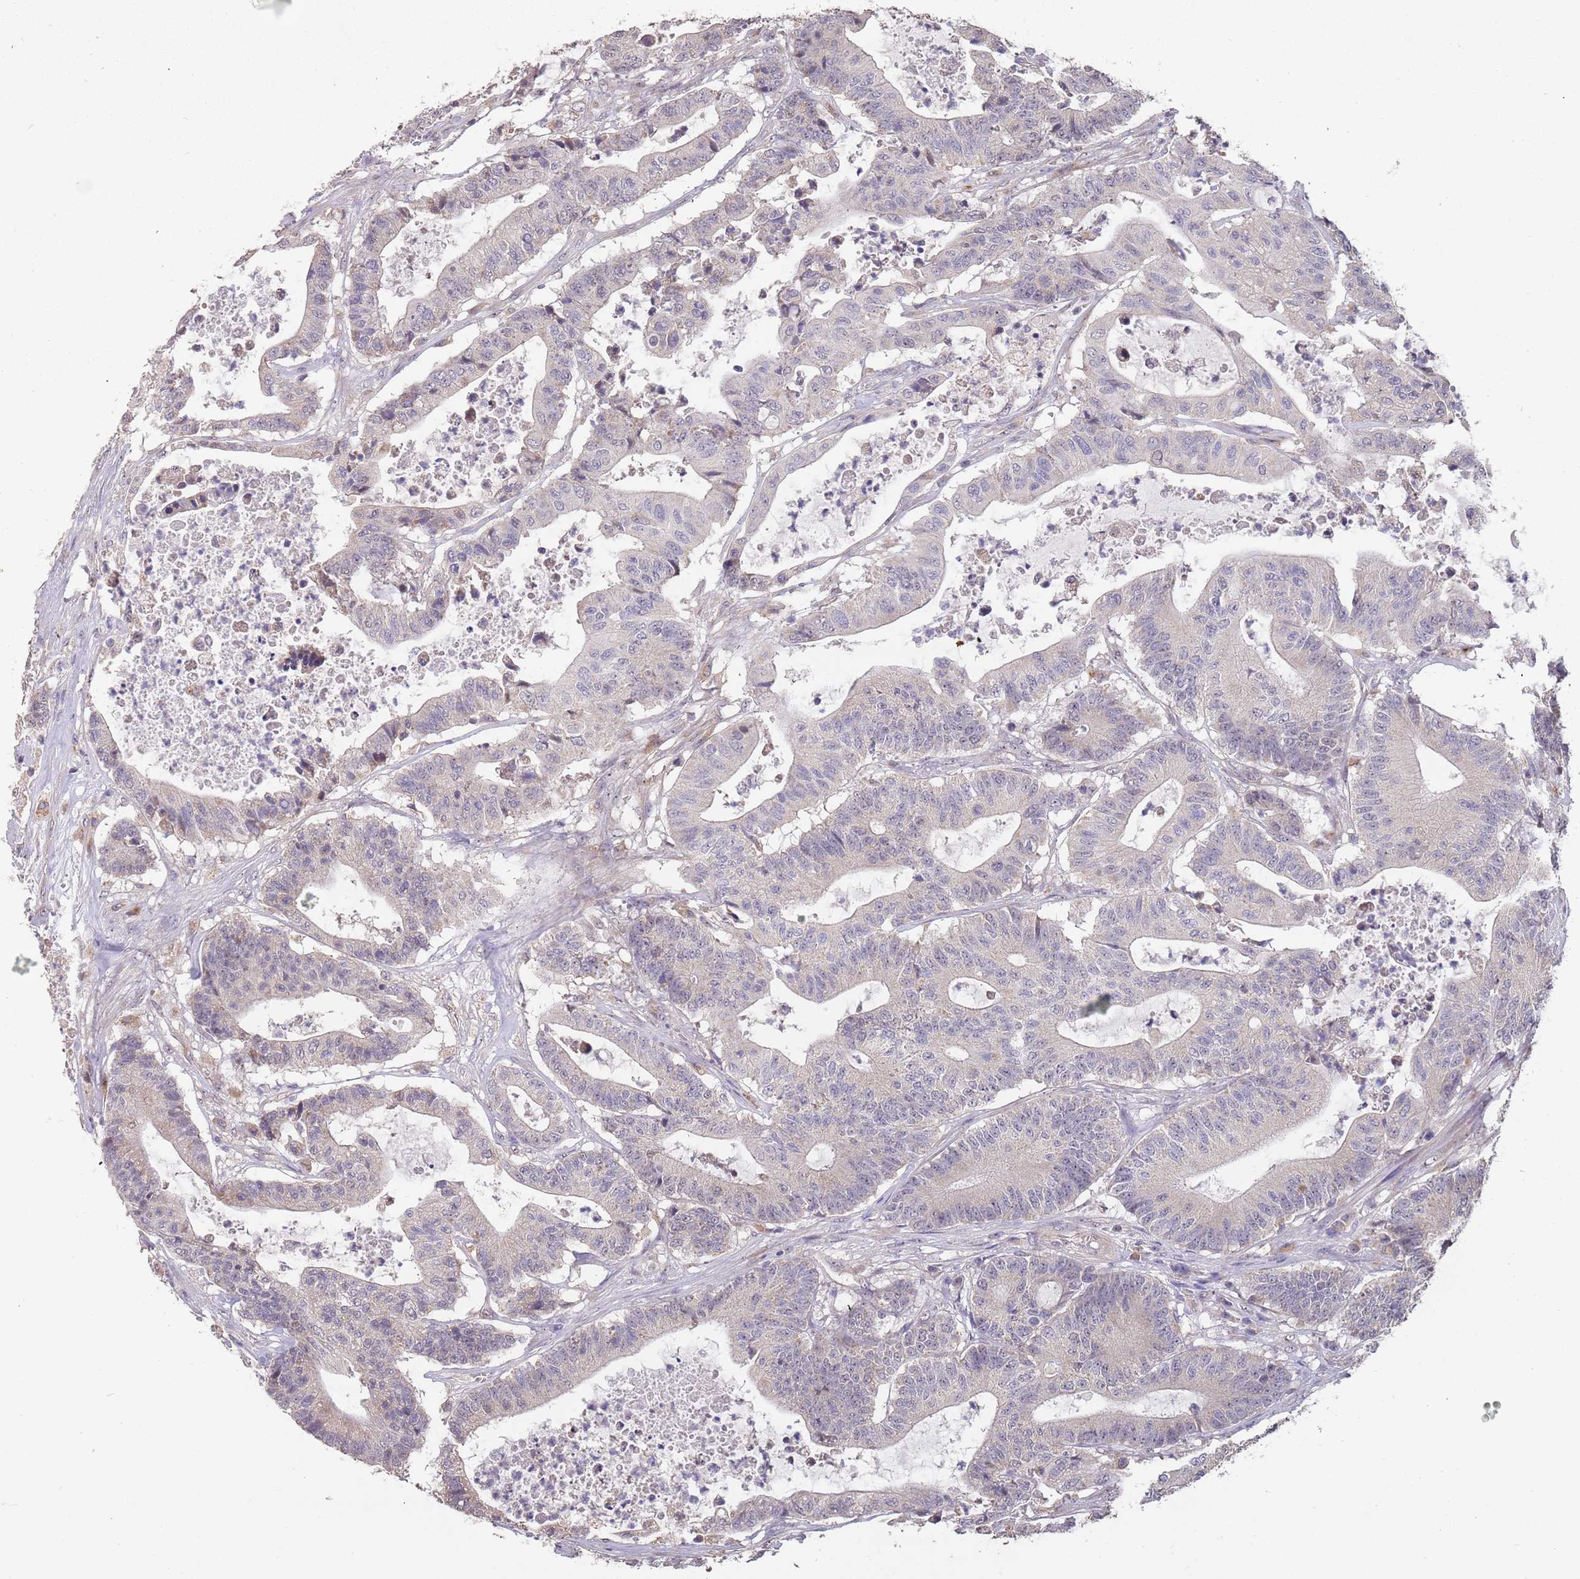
{"staining": {"intensity": "negative", "quantity": "none", "location": "none"}, "tissue": "colorectal cancer", "cell_type": "Tumor cells", "image_type": "cancer", "snomed": [{"axis": "morphology", "description": "Adenocarcinoma, NOS"}, {"axis": "topography", "description": "Colon"}], "caption": "Immunohistochemistry (IHC) micrograph of neoplastic tissue: human colorectal cancer stained with DAB shows no significant protein staining in tumor cells.", "gene": "TMEM64", "patient": {"sex": "female", "age": 84}}